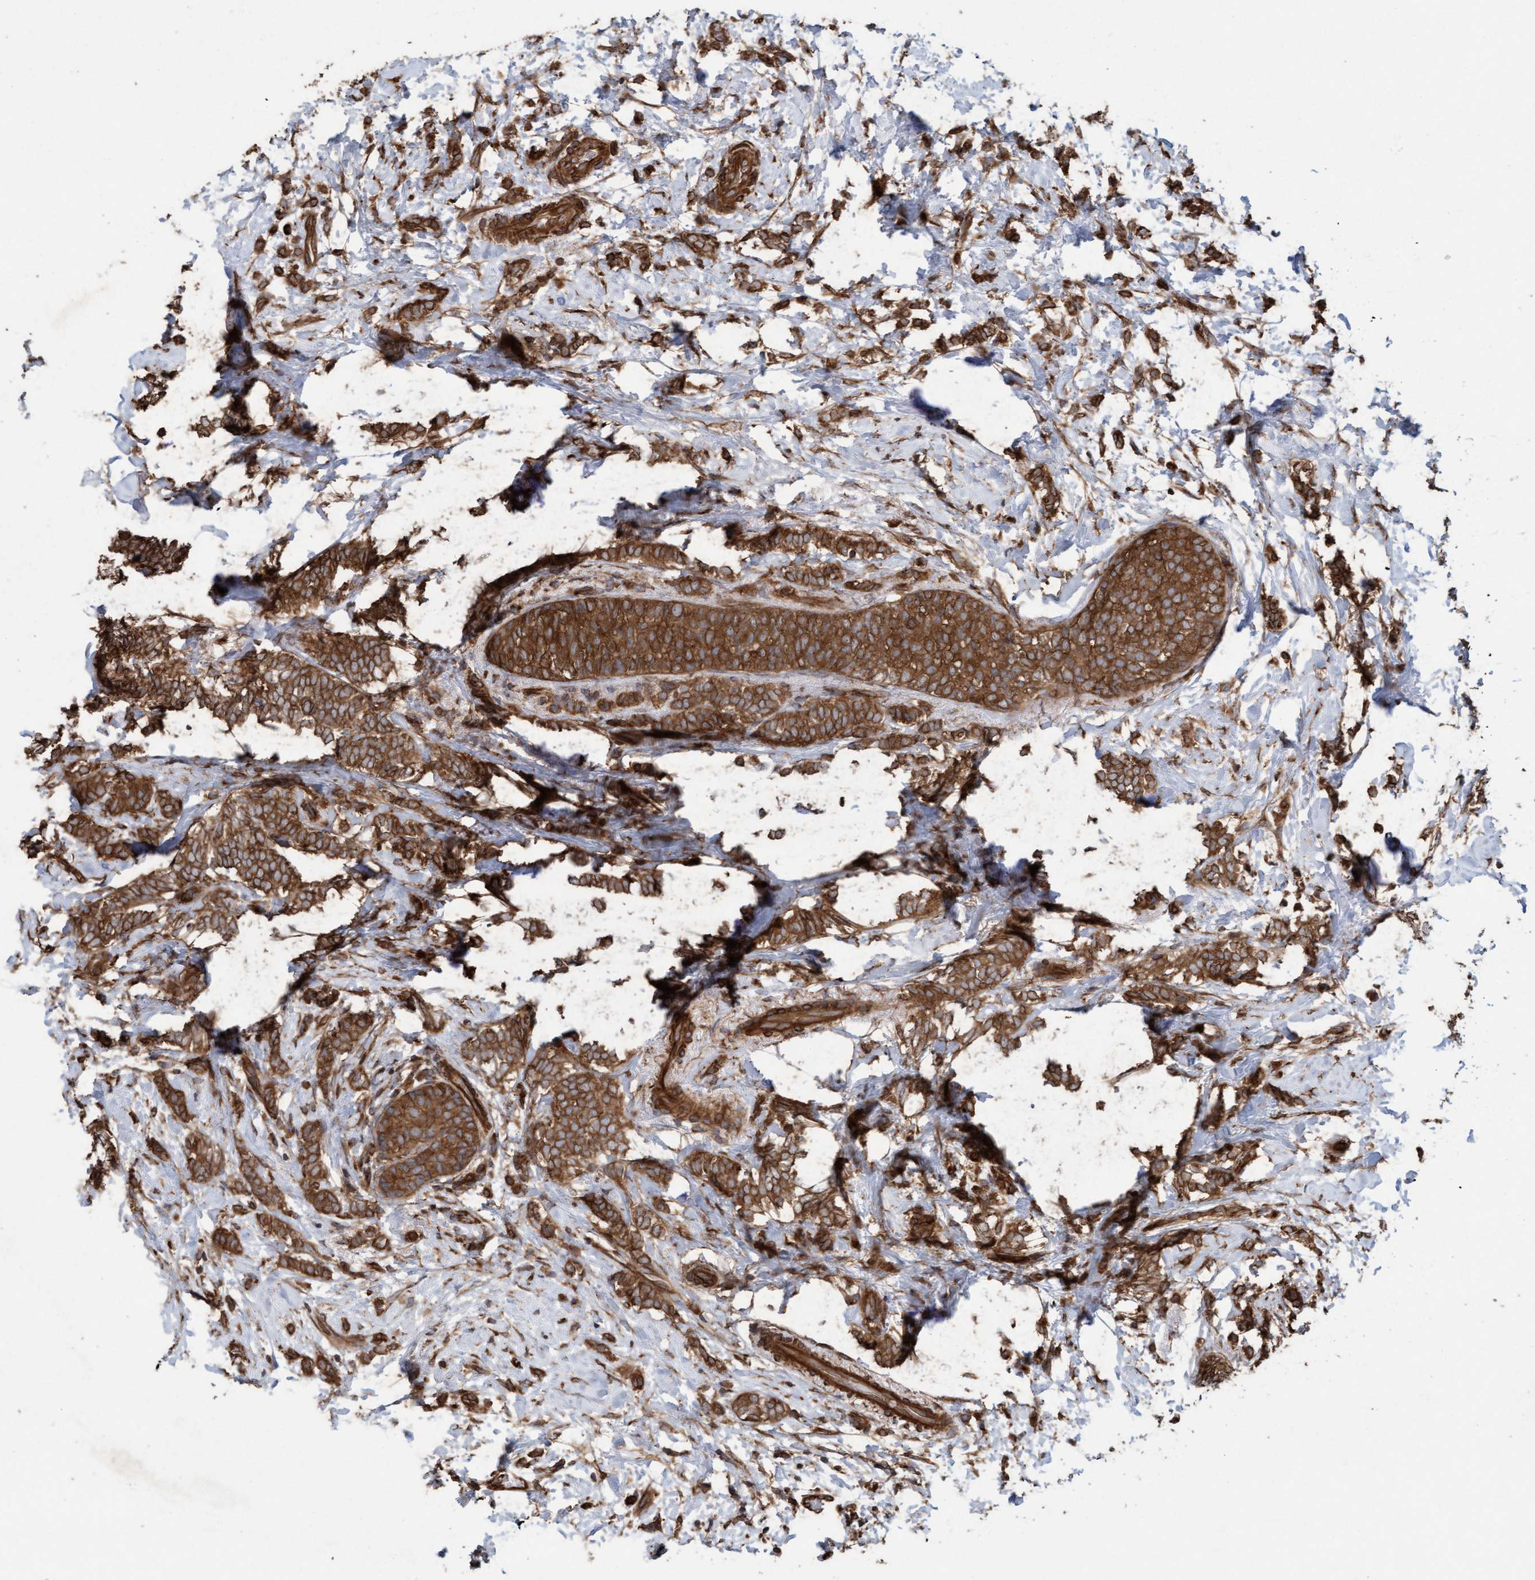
{"staining": {"intensity": "strong", "quantity": ">75%", "location": "cytoplasmic/membranous"}, "tissue": "breast cancer", "cell_type": "Tumor cells", "image_type": "cancer", "snomed": [{"axis": "morphology", "description": "Lobular carcinoma"}, {"axis": "topography", "description": "Breast"}], "caption": "An image showing strong cytoplasmic/membranous staining in about >75% of tumor cells in breast lobular carcinoma, as visualized by brown immunohistochemical staining.", "gene": "CDC42EP4", "patient": {"sex": "female", "age": 50}}